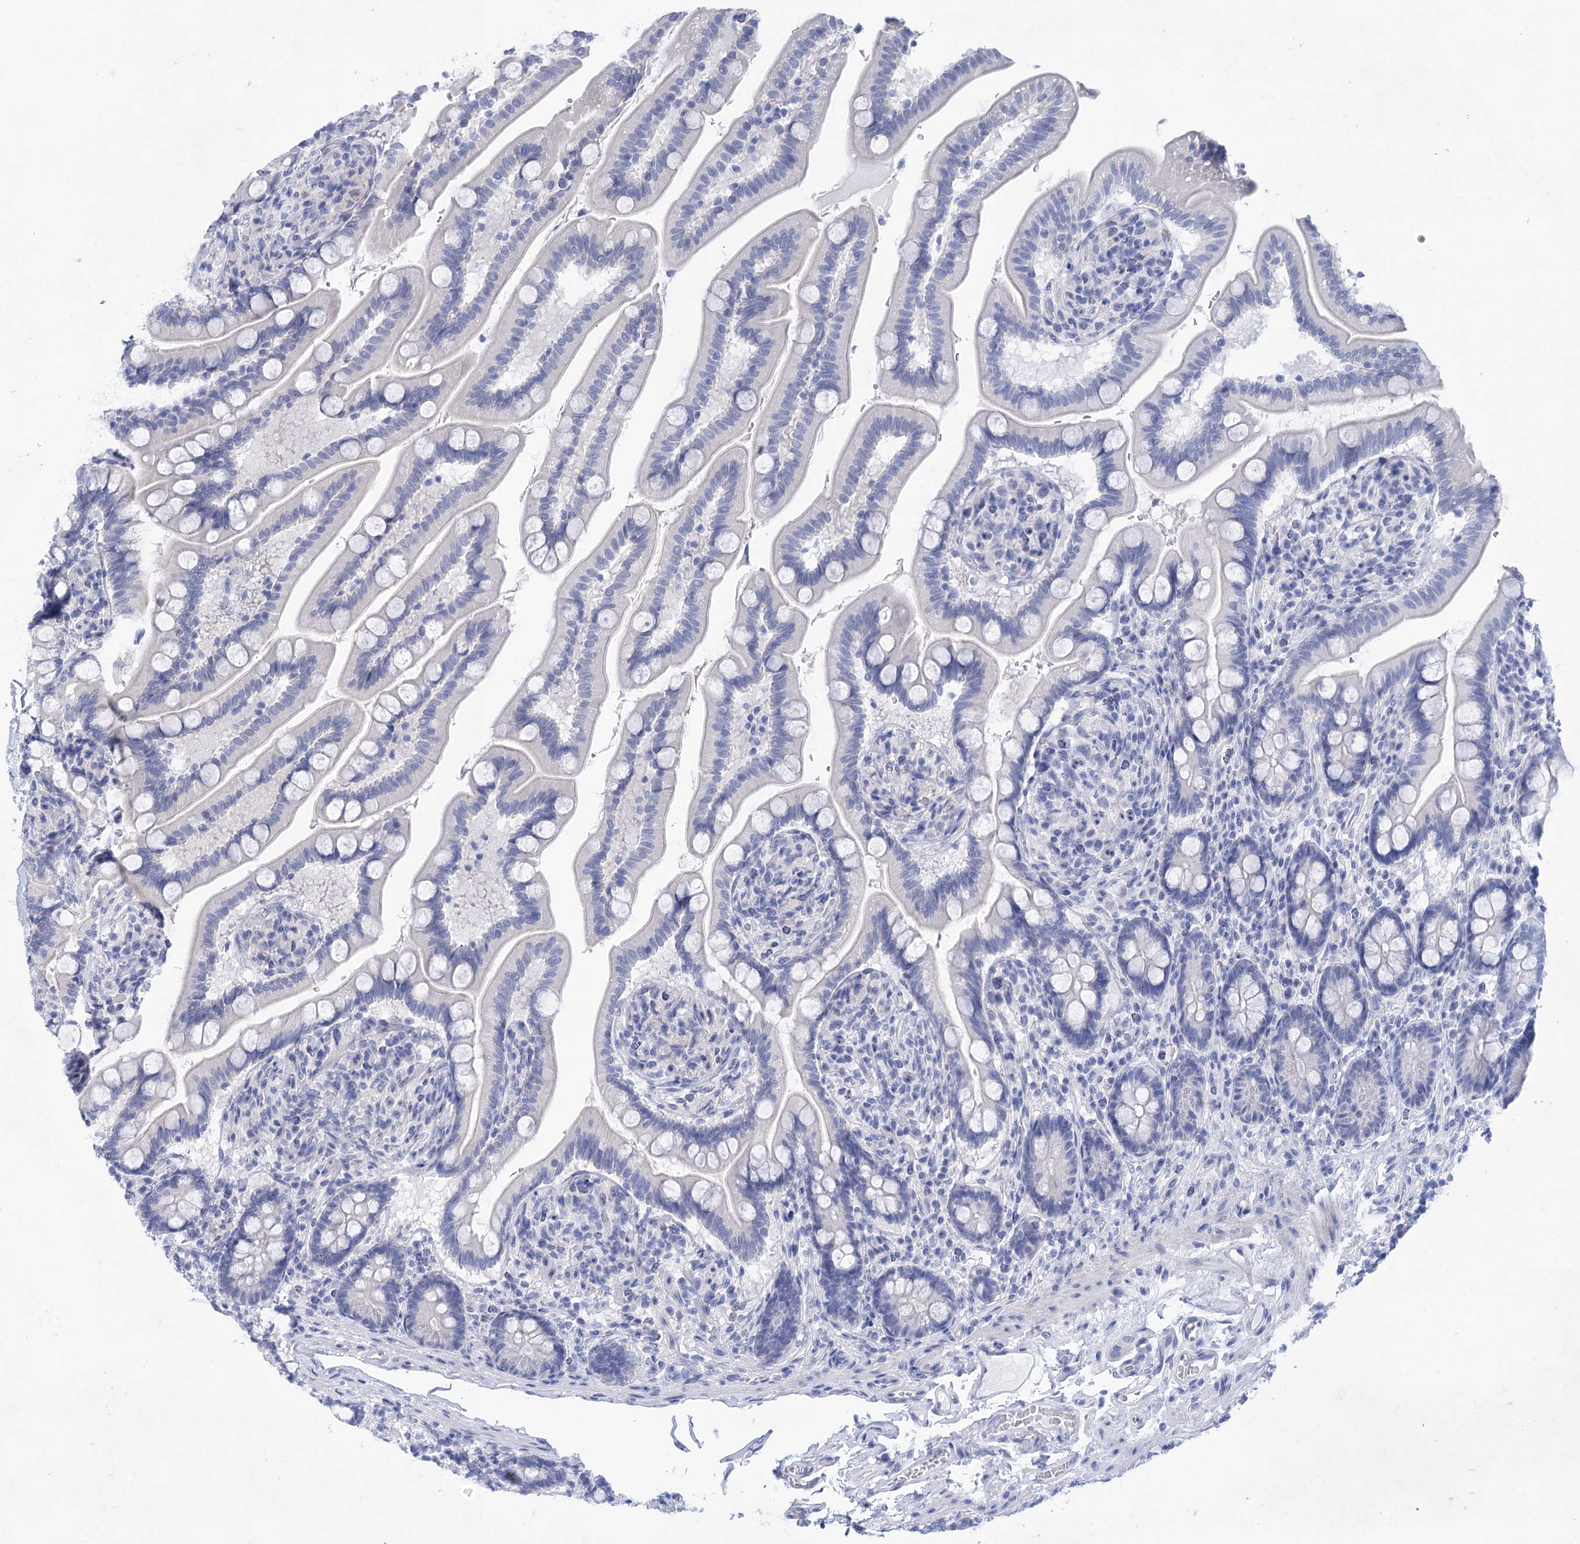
{"staining": {"intensity": "negative", "quantity": "none", "location": "none"}, "tissue": "small intestine", "cell_type": "Glandular cells", "image_type": "normal", "snomed": [{"axis": "morphology", "description": "Normal tissue, NOS"}, {"axis": "topography", "description": "Small intestine"}], "caption": "DAB (3,3'-diaminobenzidine) immunohistochemical staining of unremarkable human small intestine exhibits no significant expression in glandular cells.", "gene": "LALBA", "patient": {"sex": "female", "age": 64}}